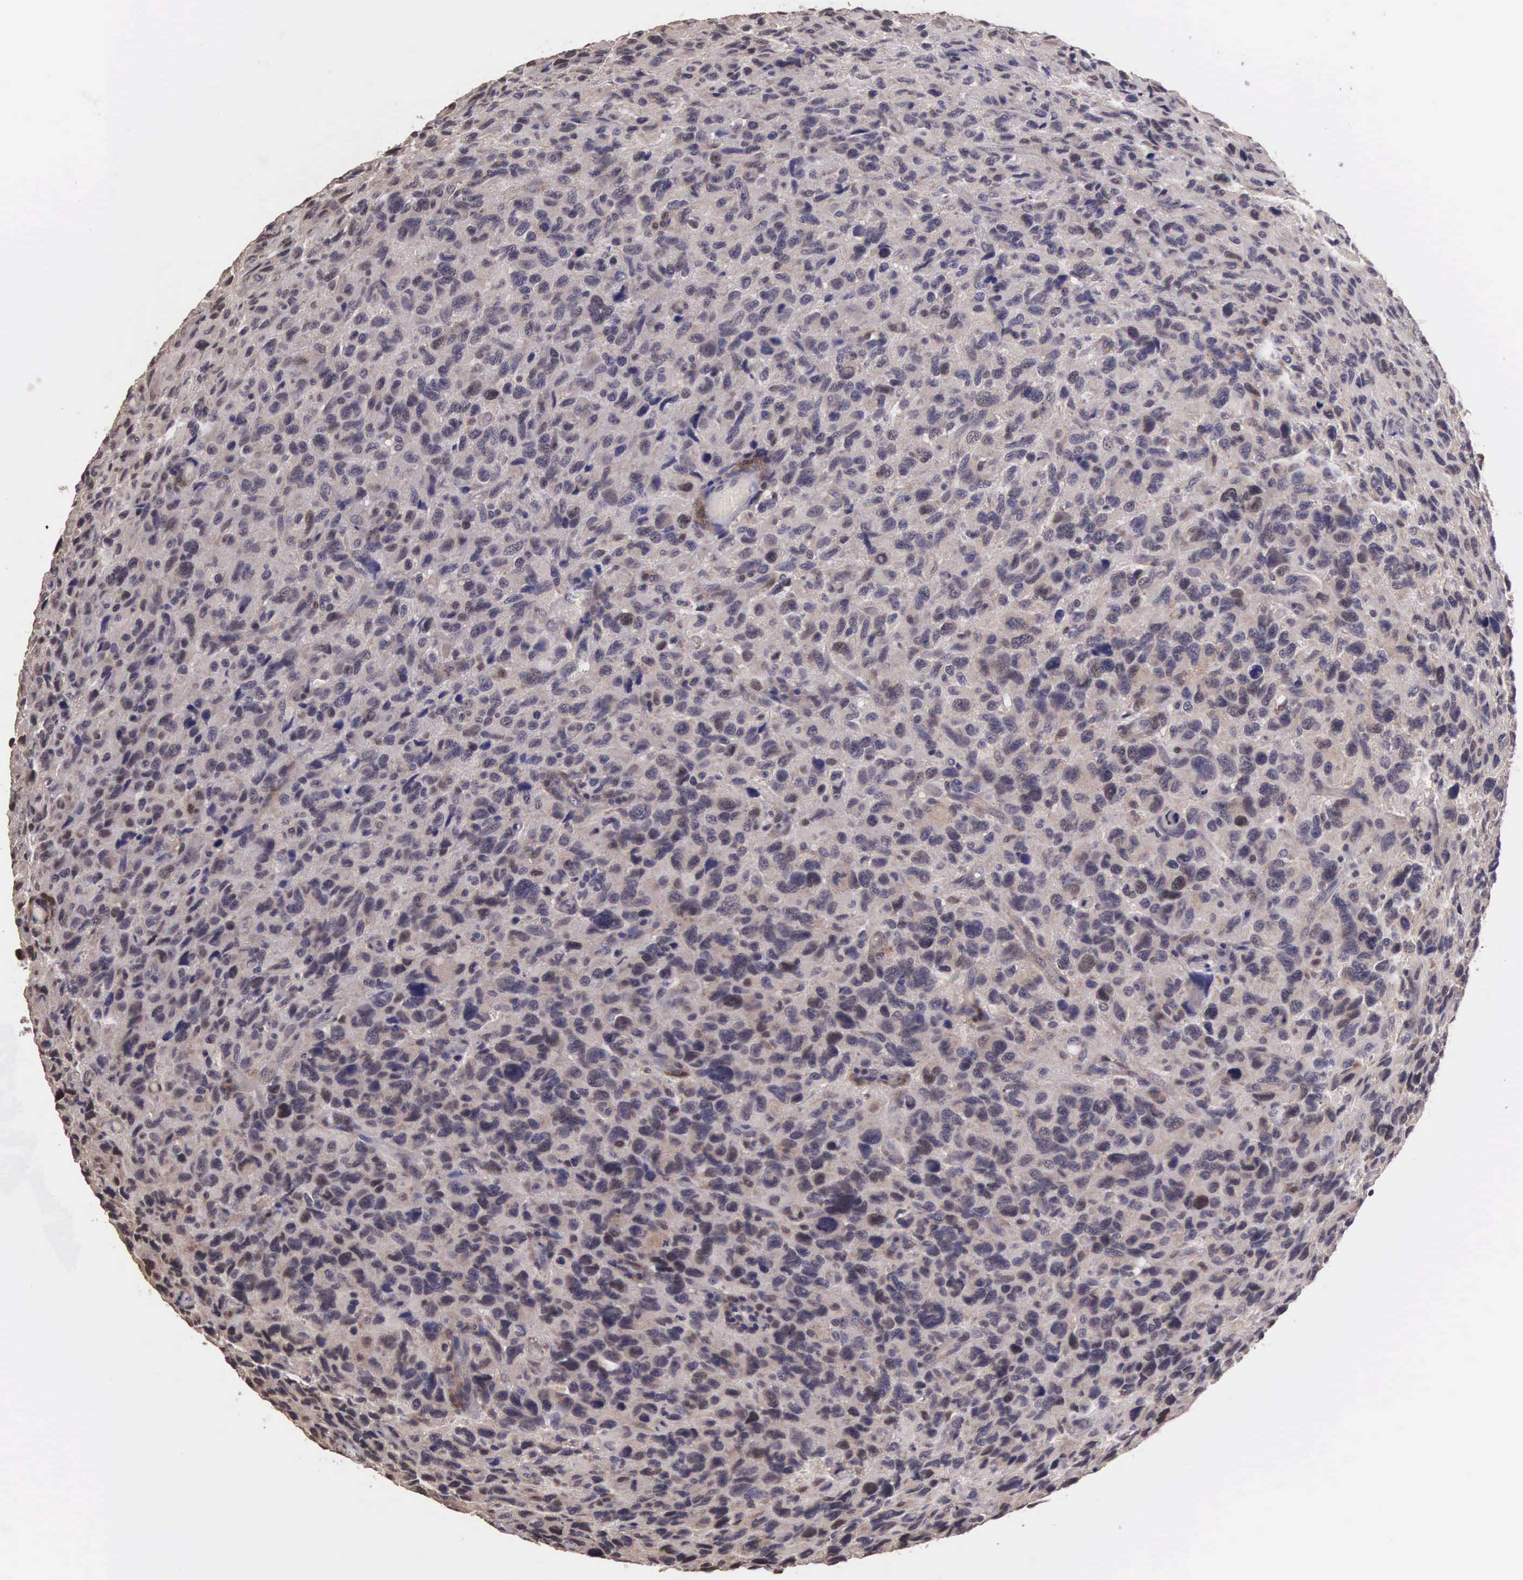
{"staining": {"intensity": "weak", "quantity": "25%-75%", "location": "cytoplasmic/membranous,nuclear"}, "tissue": "glioma", "cell_type": "Tumor cells", "image_type": "cancer", "snomed": [{"axis": "morphology", "description": "Glioma, malignant, High grade"}, {"axis": "topography", "description": "Brain"}], "caption": "The micrograph shows staining of glioma, revealing weak cytoplasmic/membranous and nuclear protein positivity (brown color) within tumor cells.", "gene": "CDC45", "patient": {"sex": "female", "age": 60}}